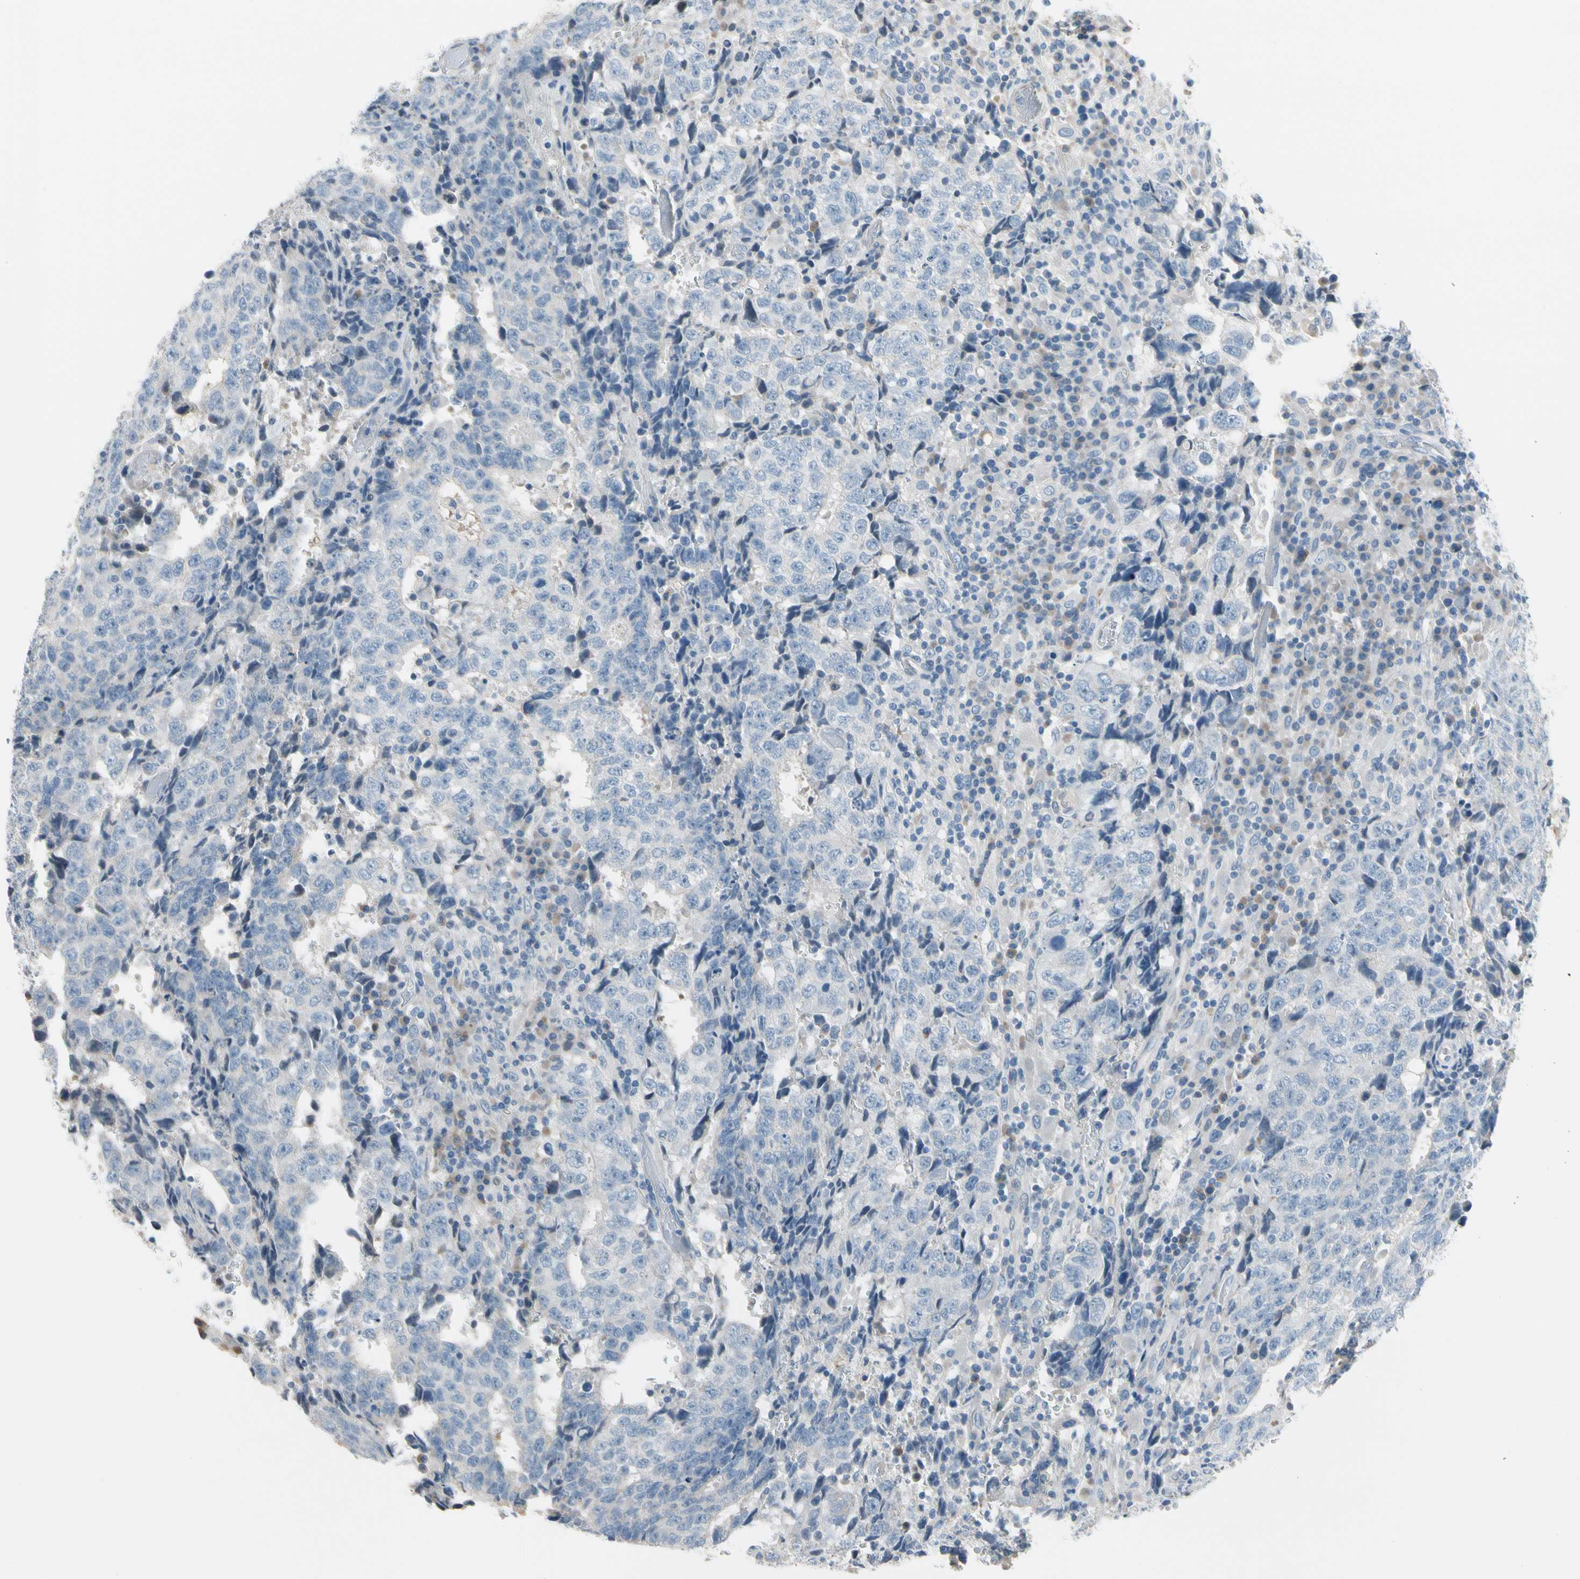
{"staining": {"intensity": "negative", "quantity": "none", "location": "none"}, "tissue": "testis cancer", "cell_type": "Tumor cells", "image_type": "cancer", "snomed": [{"axis": "morphology", "description": "Necrosis, NOS"}, {"axis": "morphology", "description": "Carcinoma, Embryonal, NOS"}, {"axis": "topography", "description": "Testis"}], "caption": "DAB immunohistochemical staining of testis embryonal carcinoma shows no significant expression in tumor cells.", "gene": "STK40", "patient": {"sex": "male", "age": 19}}